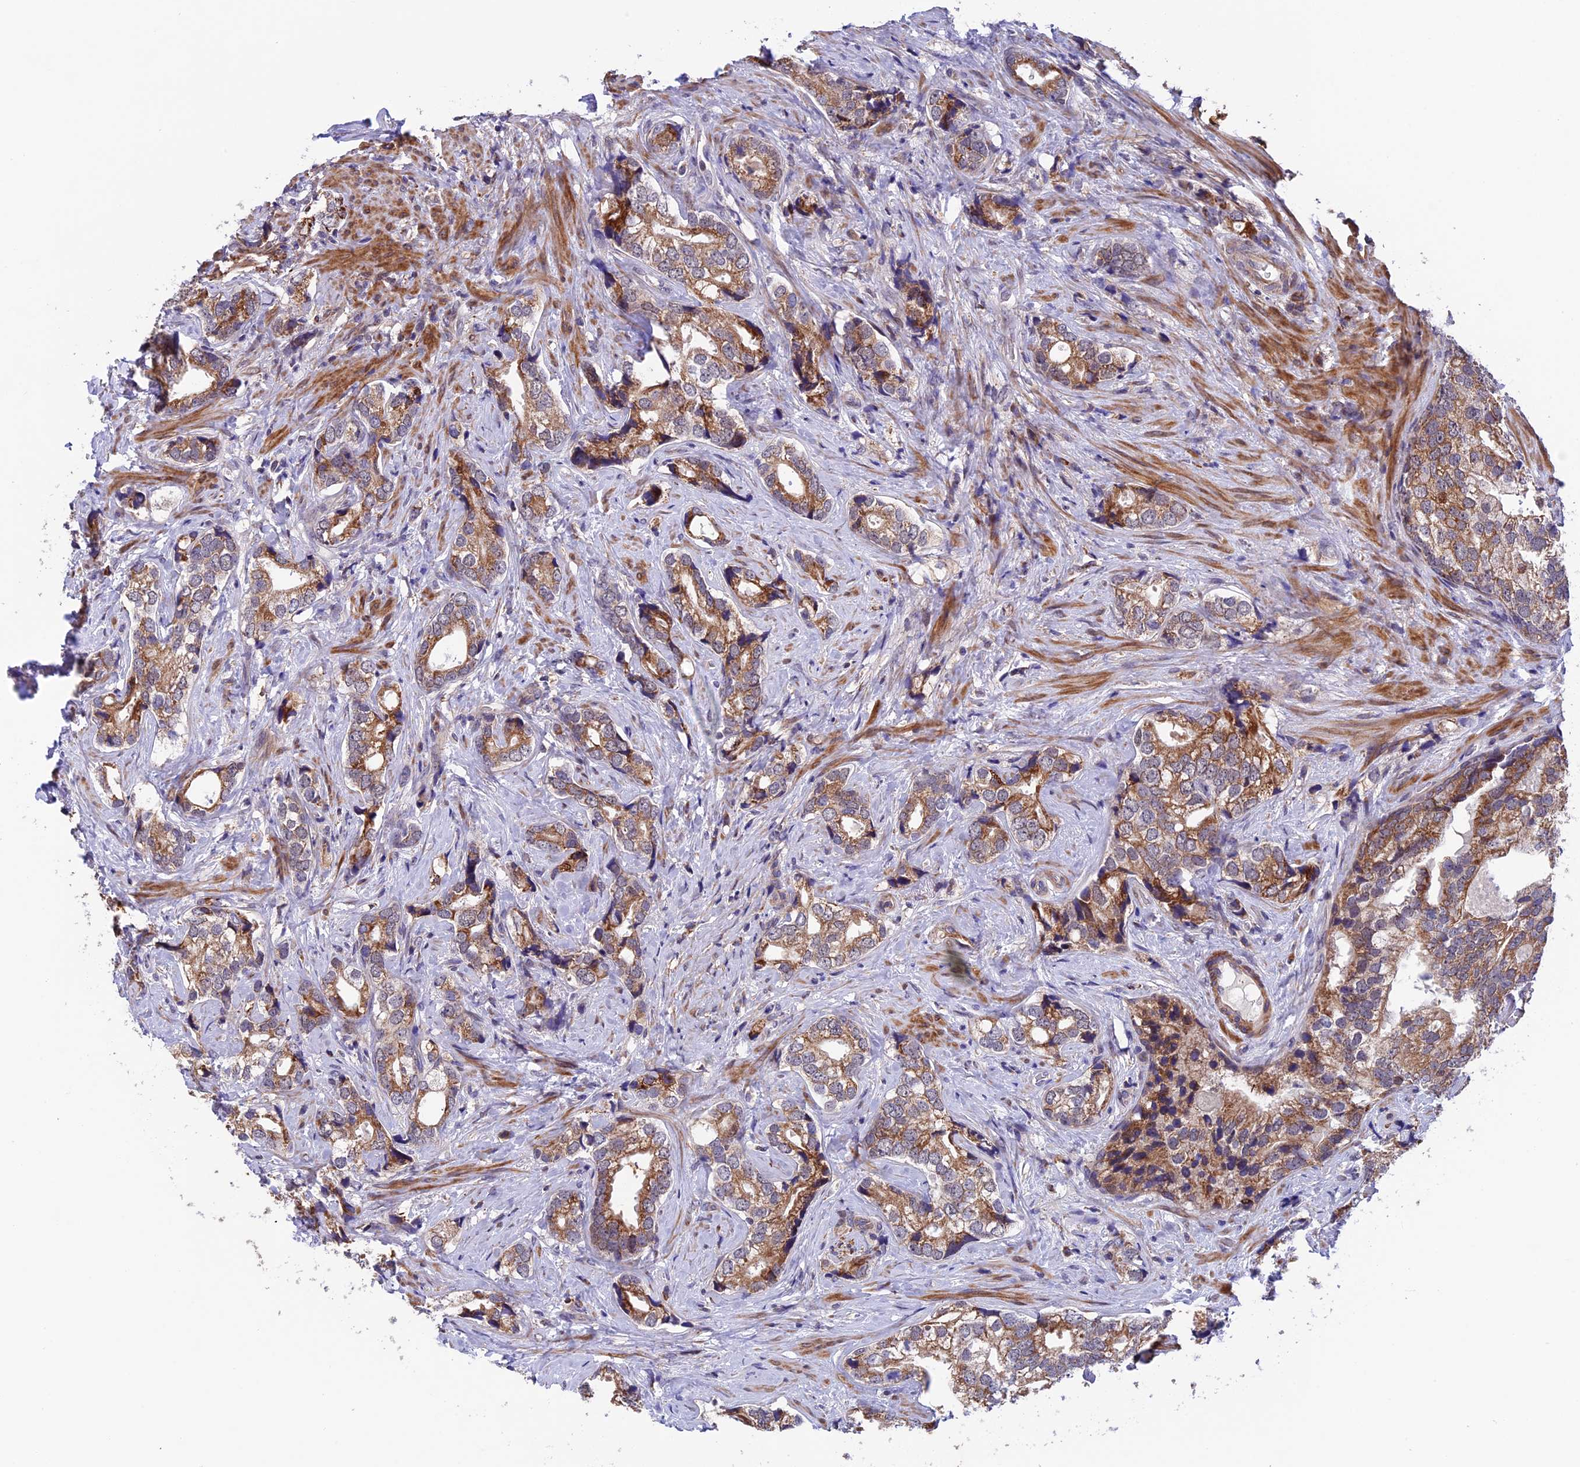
{"staining": {"intensity": "moderate", "quantity": ">75%", "location": "cytoplasmic/membranous"}, "tissue": "prostate cancer", "cell_type": "Tumor cells", "image_type": "cancer", "snomed": [{"axis": "morphology", "description": "Adenocarcinoma, High grade"}, {"axis": "topography", "description": "Prostate"}], "caption": "The immunohistochemical stain highlights moderate cytoplasmic/membranous staining in tumor cells of prostate cancer tissue.", "gene": "RNF17", "patient": {"sex": "male", "age": 75}}